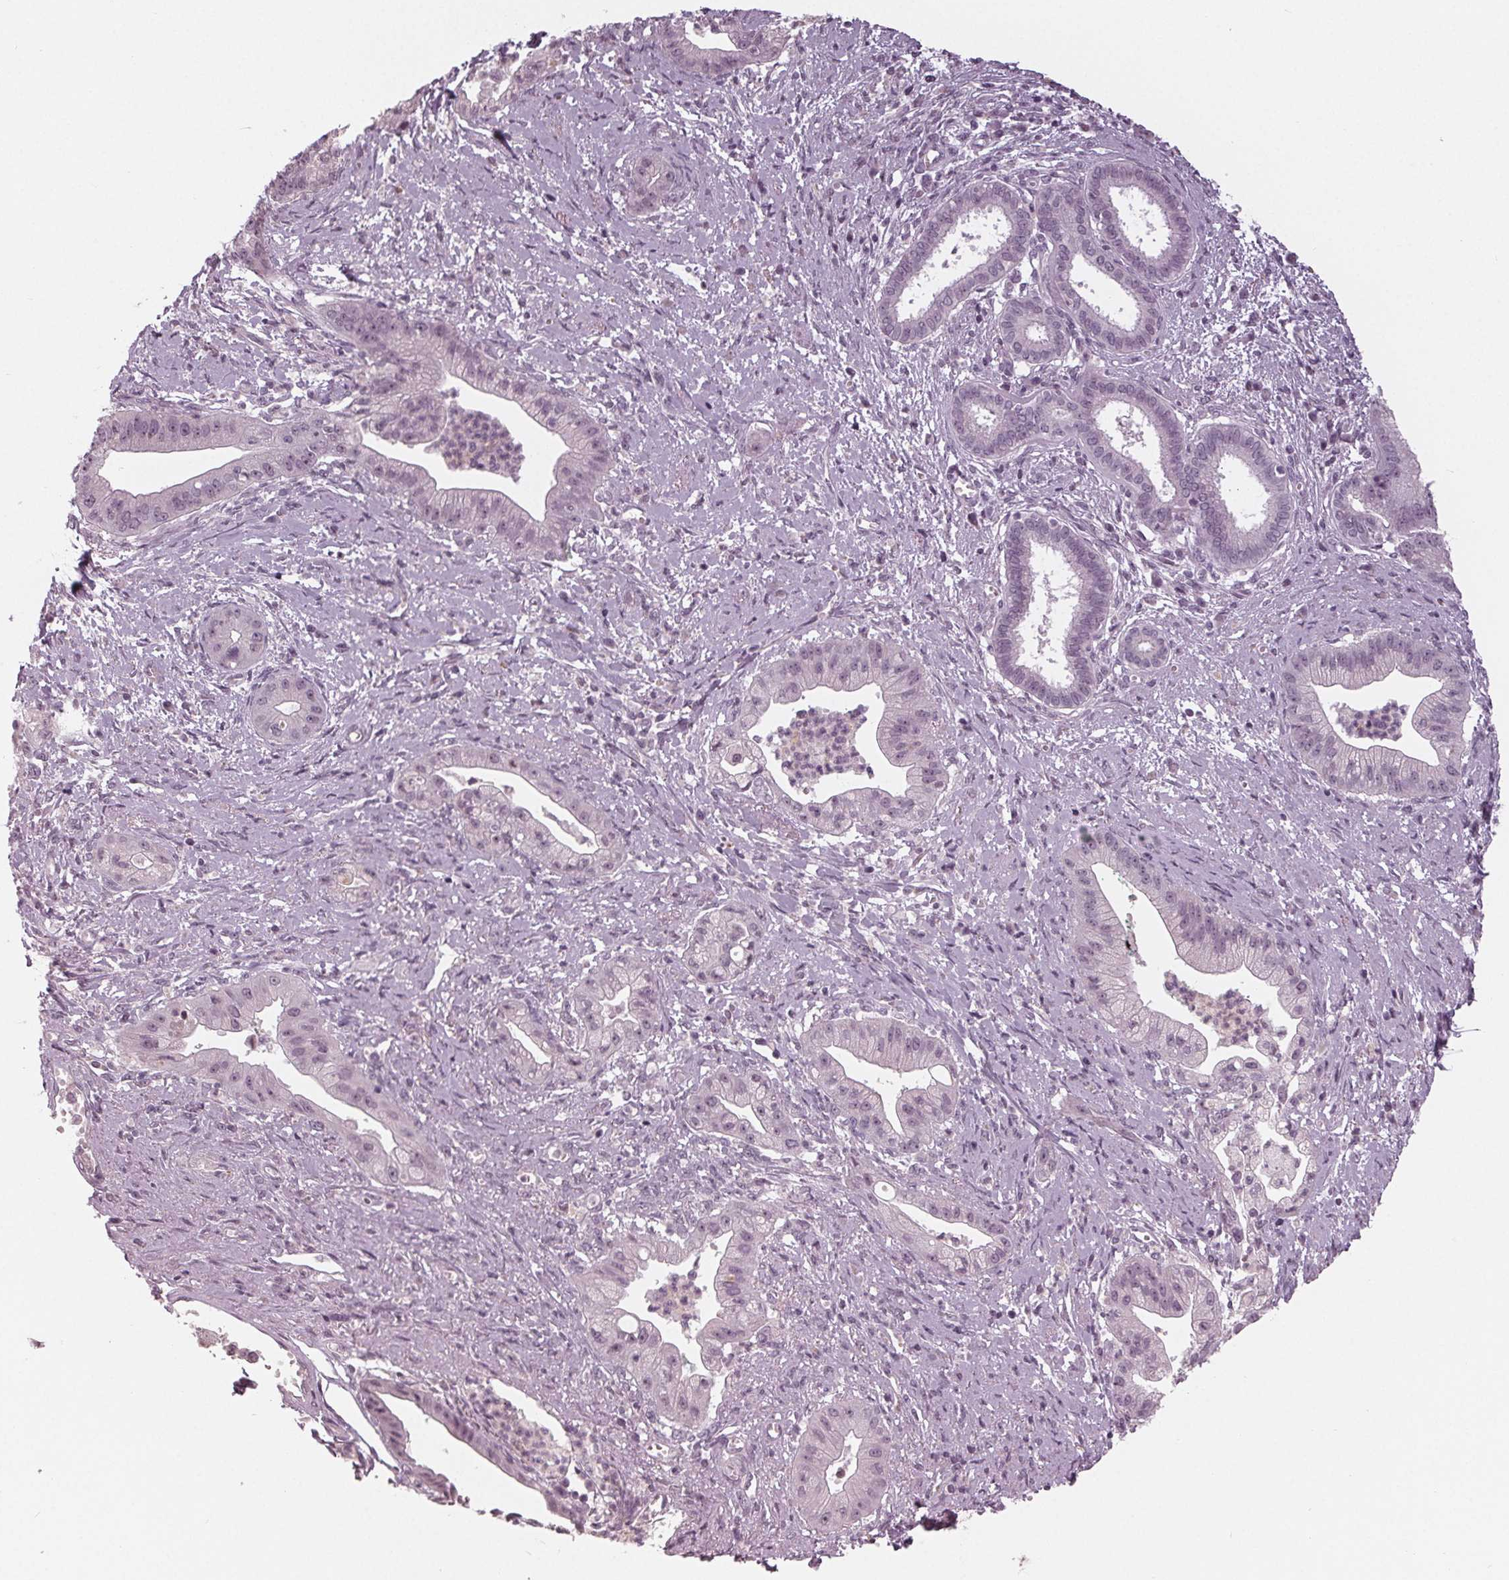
{"staining": {"intensity": "negative", "quantity": "none", "location": "none"}, "tissue": "pancreatic cancer", "cell_type": "Tumor cells", "image_type": "cancer", "snomed": [{"axis": "morphology", "description": "Normal tissue, NOS"}, {"axis": "morphology", "description": "Adenocarcinoma, NOS"}, {"axis": "topography", "description": "Lymph node"}, {"axis": "topography", "description": "Pancreas"}], "caption": "Tumor cells are negative for protein expression in human adenocarcinoma (pancreatic). (DAB immunohistochemistry with hematoxylin counter stain).", "gene": "ADPRHL1", "patient": {"sex": "female", "age": 58}}